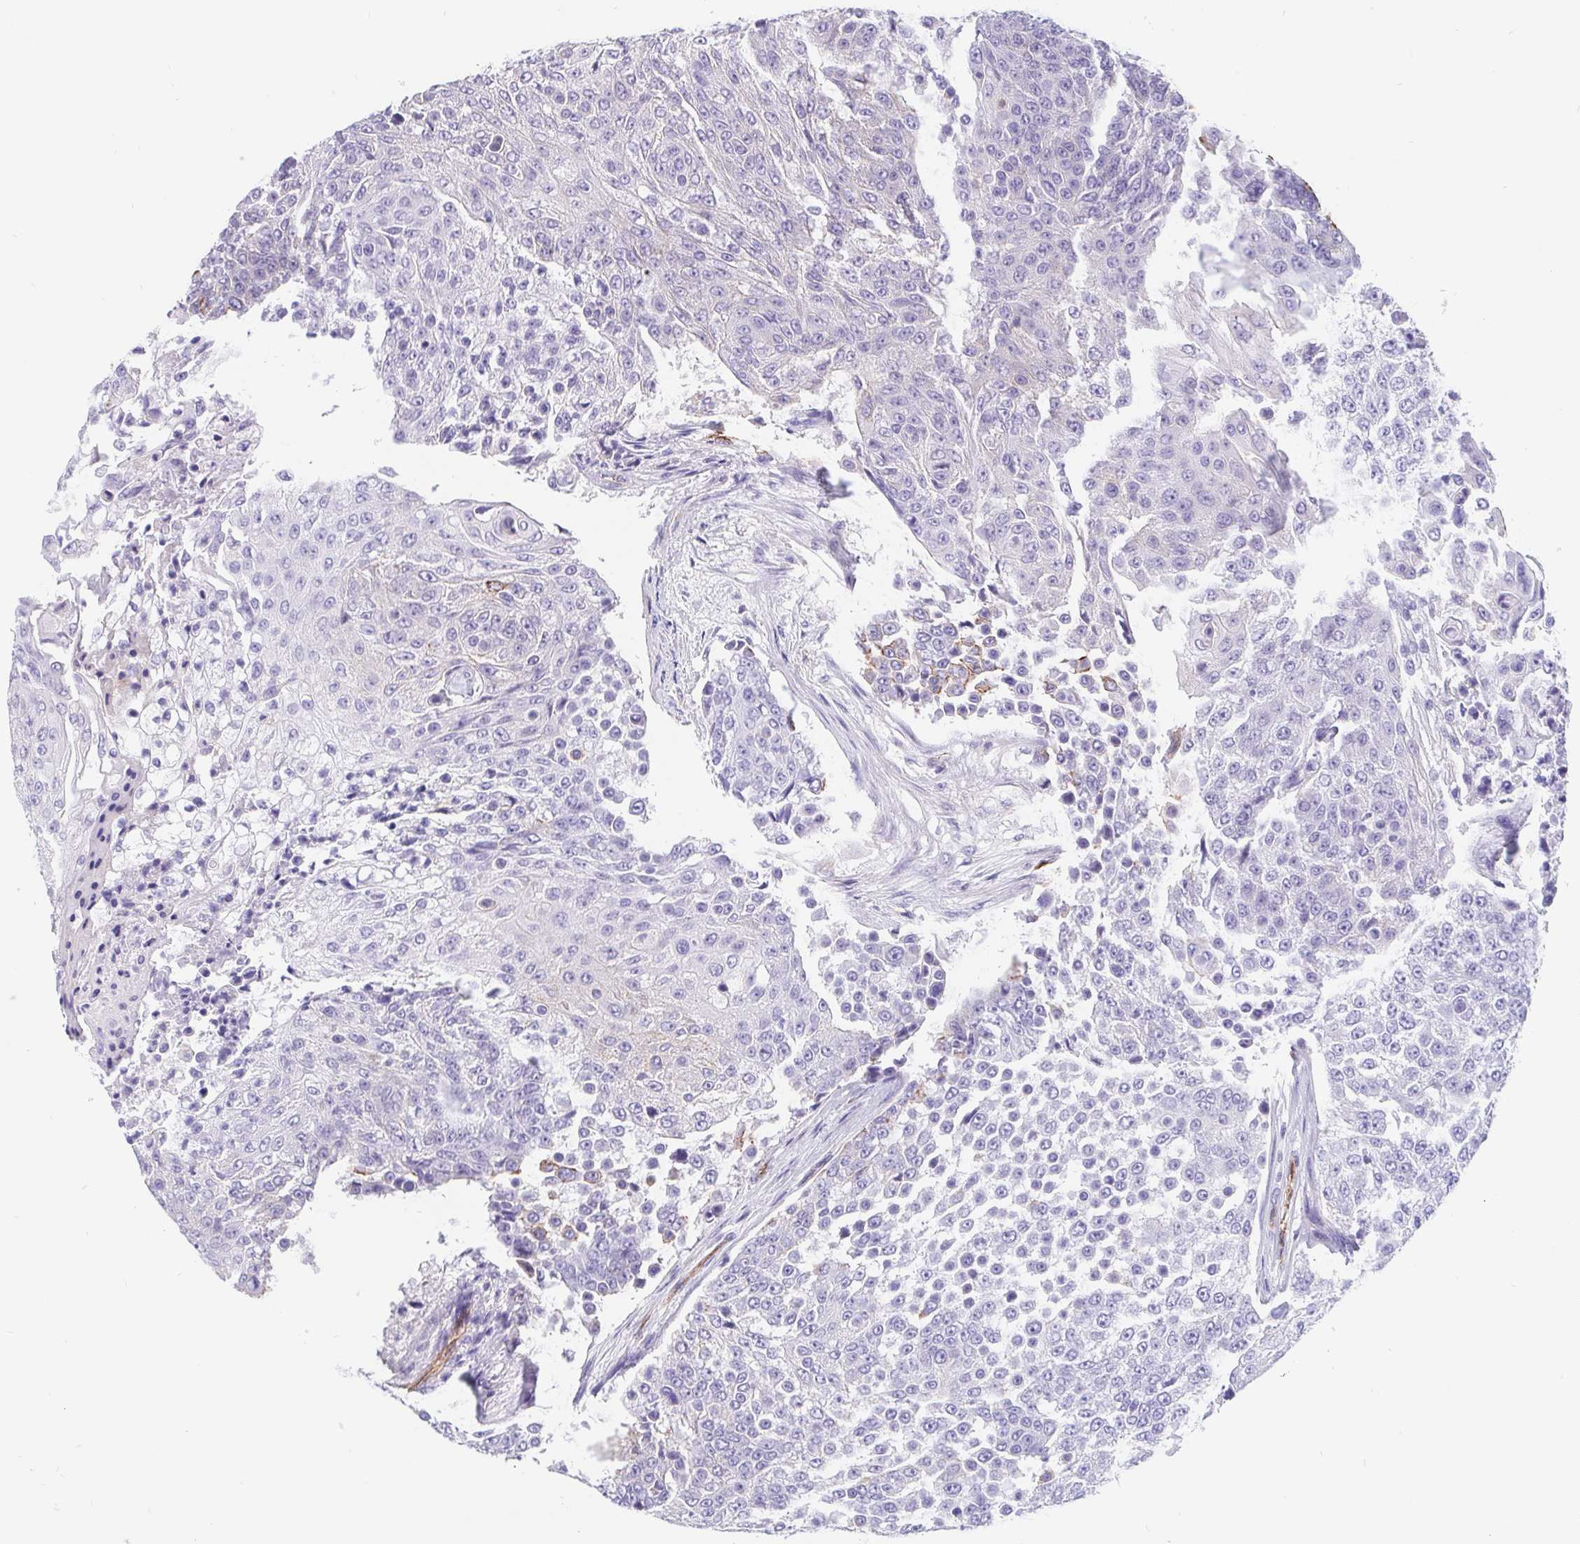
{"staining": {"intensity": "negative", "quantity": "none", "location": "none"}, "tissue": "urothelial cancer", "cell_type": "Tumor cells", "image_type": "cancer", "snomed": [{"axis": "morphology", "description": "Urothelial carcinoma, High grade"}, {"axis": "topography", "description": "Urinary bladder"}], "caption": "Photomicrograph shows no significant protein positivity in tumor cells of urothelial cancer.", "gene": "LIMCH1", "patient": {"sex": "female", "age": 63}}